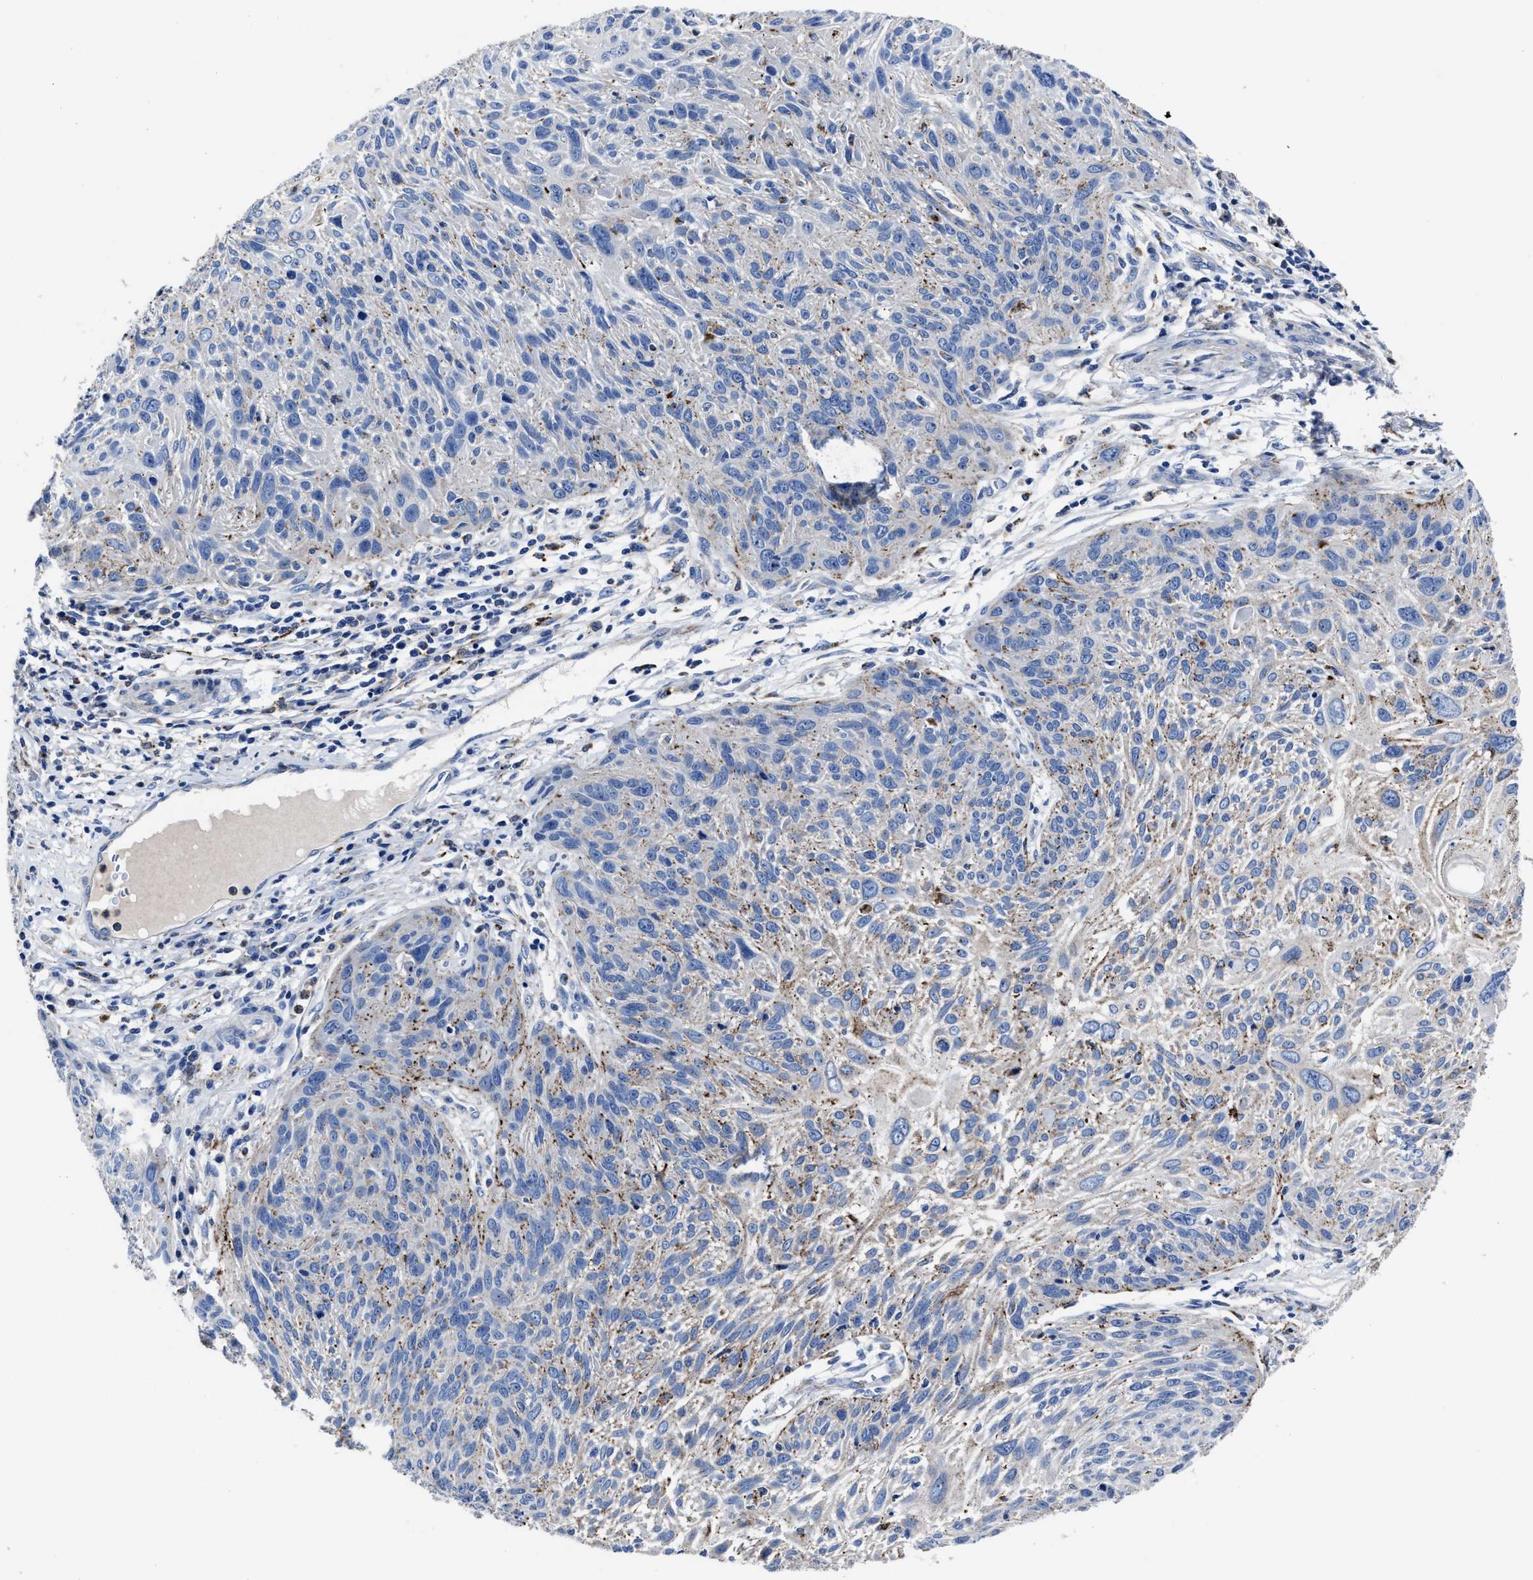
{"staining": {"intensity": "weak", "quantity": "<25%", "location": "cytoplasmic/membranous"}, "tissue": "cervical cancer", "cell_type": "Tumor cells", "image_type": "cancer", "snomed": [{"axis": "morphology", "description": "Squamous cell carcinoma, NOS"}, {"axis": "topography", "description": "Cervix"}], "caption": "Human cervical cancer stained for a protein using immunohistochemistry (IHC) demonstrates no expression in tumor cells.", "gene": "LAMTOR4", "patient": {"sex": "female", "age": 51}}